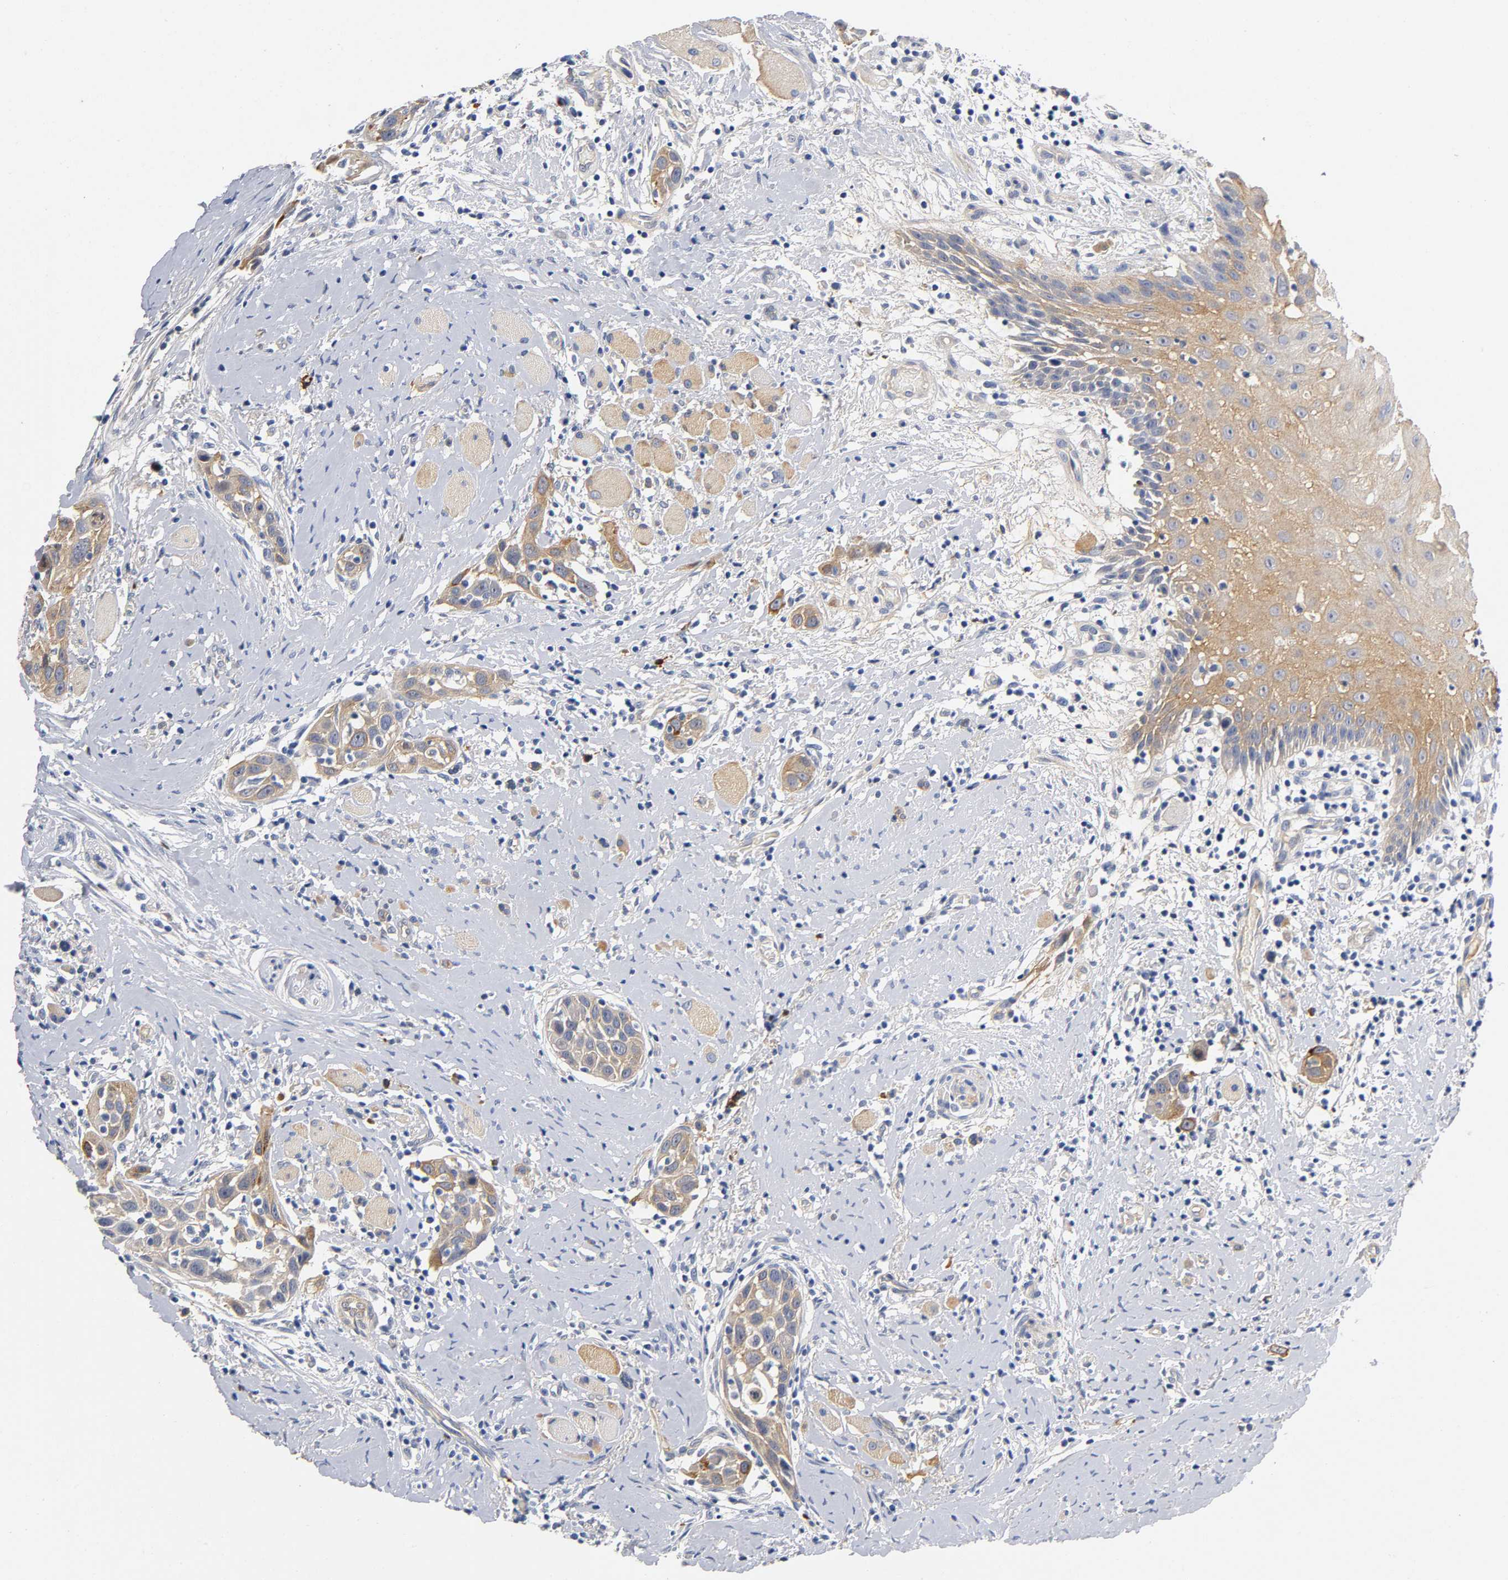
{"staining": {"intensity": "moderate", "quantity": ">75%", "location": "cytoplasmic/membranous"}, "tissue": "head and neck cancer", "cell_type": "Tumor cells", "image_type": "cancer", "snomed": [{"axis": "morphology", "description": "Squamous cell carcinoma, NOS"}, {"axis": "topography", "description": "Oral tissue"}, {"axis": "topography", "description": "Head-Neck"}], "caption": "Human head and neck squamous cell carcinoma stained with a protein marker demonstrates moderate staining in tumor cells.", "gene": "TNC", "patient": {"sex": "female", "age": 50}}